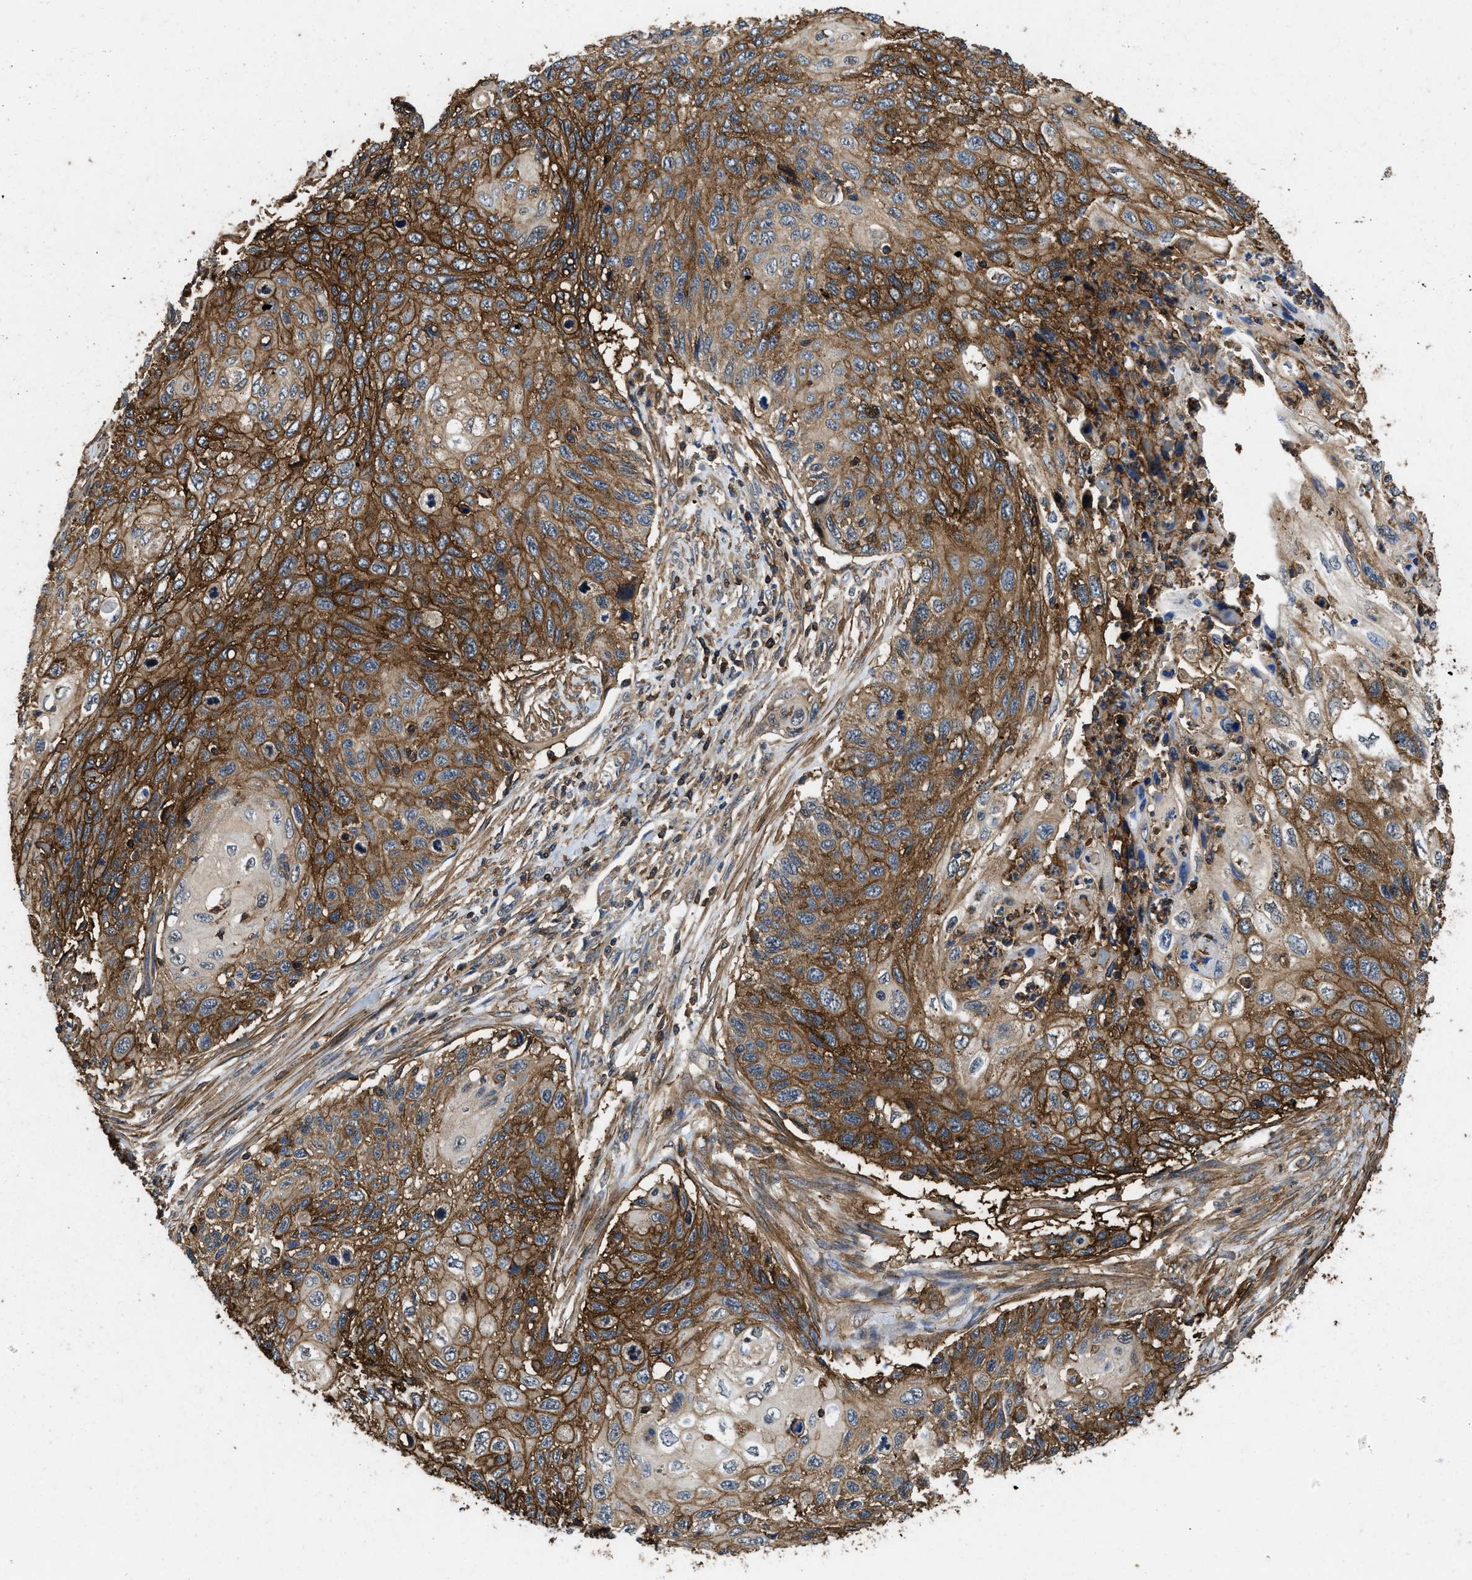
{"staining": {"intensity": "strong", "quantity": ">75%", "location": "cytoplasmic/membranous"}, "tissue": "cervical cancer", "cell_type": "Tumor cells", "image_type": "cancer", "snomed": [{"axis": "morphology", "description": "Squamous cell carcinoma, NOS"}, {"axis": "topography", "description": "Cervix"}], "caption": "Immunohistochemical staining of human cervical squamous cell carcinoma displays strong cytoplasmic/membranous protein positivity in approximately >75% of tumor cells.", "gene": "LINGO2", "patient": {"sex": "female", "age": 70}}